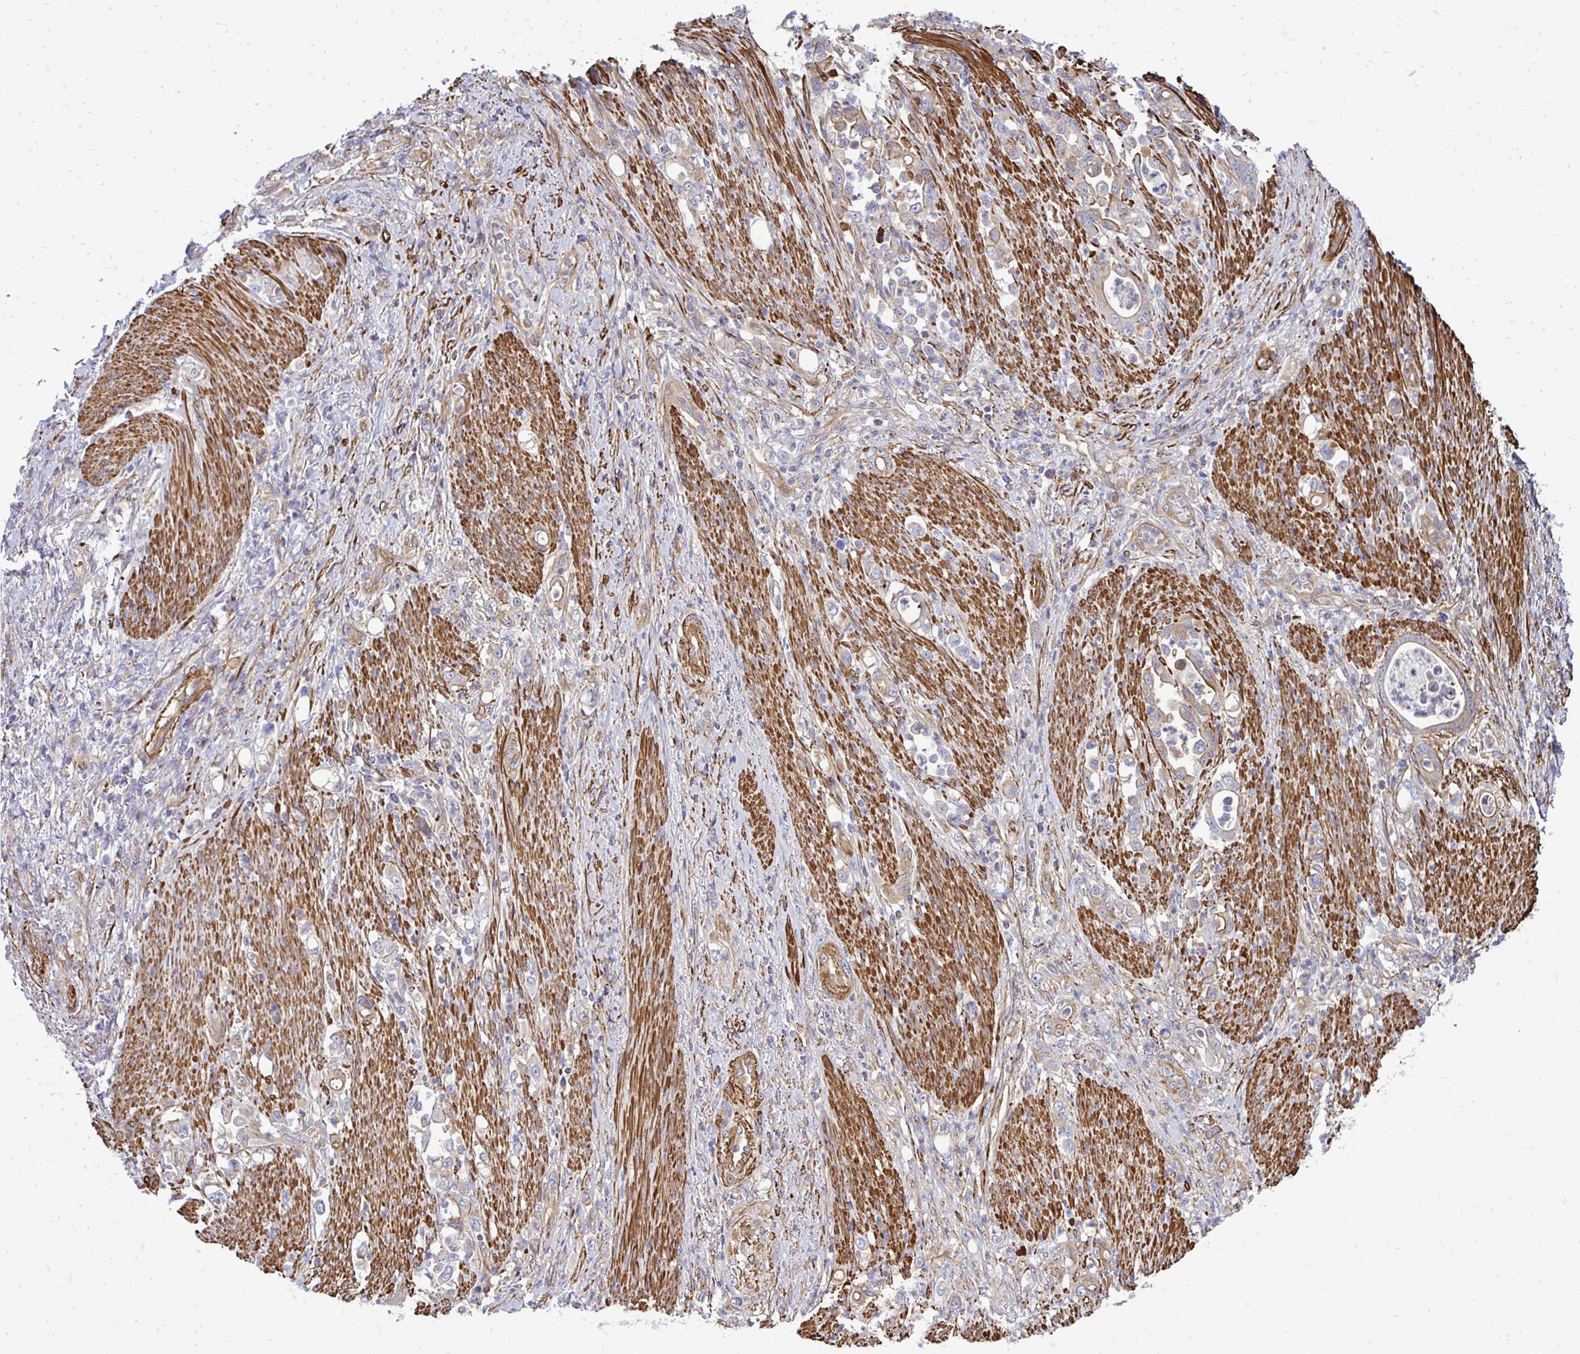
{"staining": {"intensity": "moderate", "quantity": "25%-75%", "location": "cytoplasmic/membranous"}, "tissue": "stomach cancer", "cell_type": "Tumor cells", "image_type": "cancer", "snomed": [{"axis": "morphology", "description": "Normal tissue, NOS"}, {"axis": "morphology", "description": "Adenocarcinoma, NOS"}, {"axis": "topography", "description": "Stomach"}], "caption": "The photomicrograph displays a brown stain indicating the presence of a protein in the cytoplasmic/membranous of tumor cells in stomach adenocarcinoma.", "gene": "CTPS1", "patient": {"sex": "female", "age": 79}}